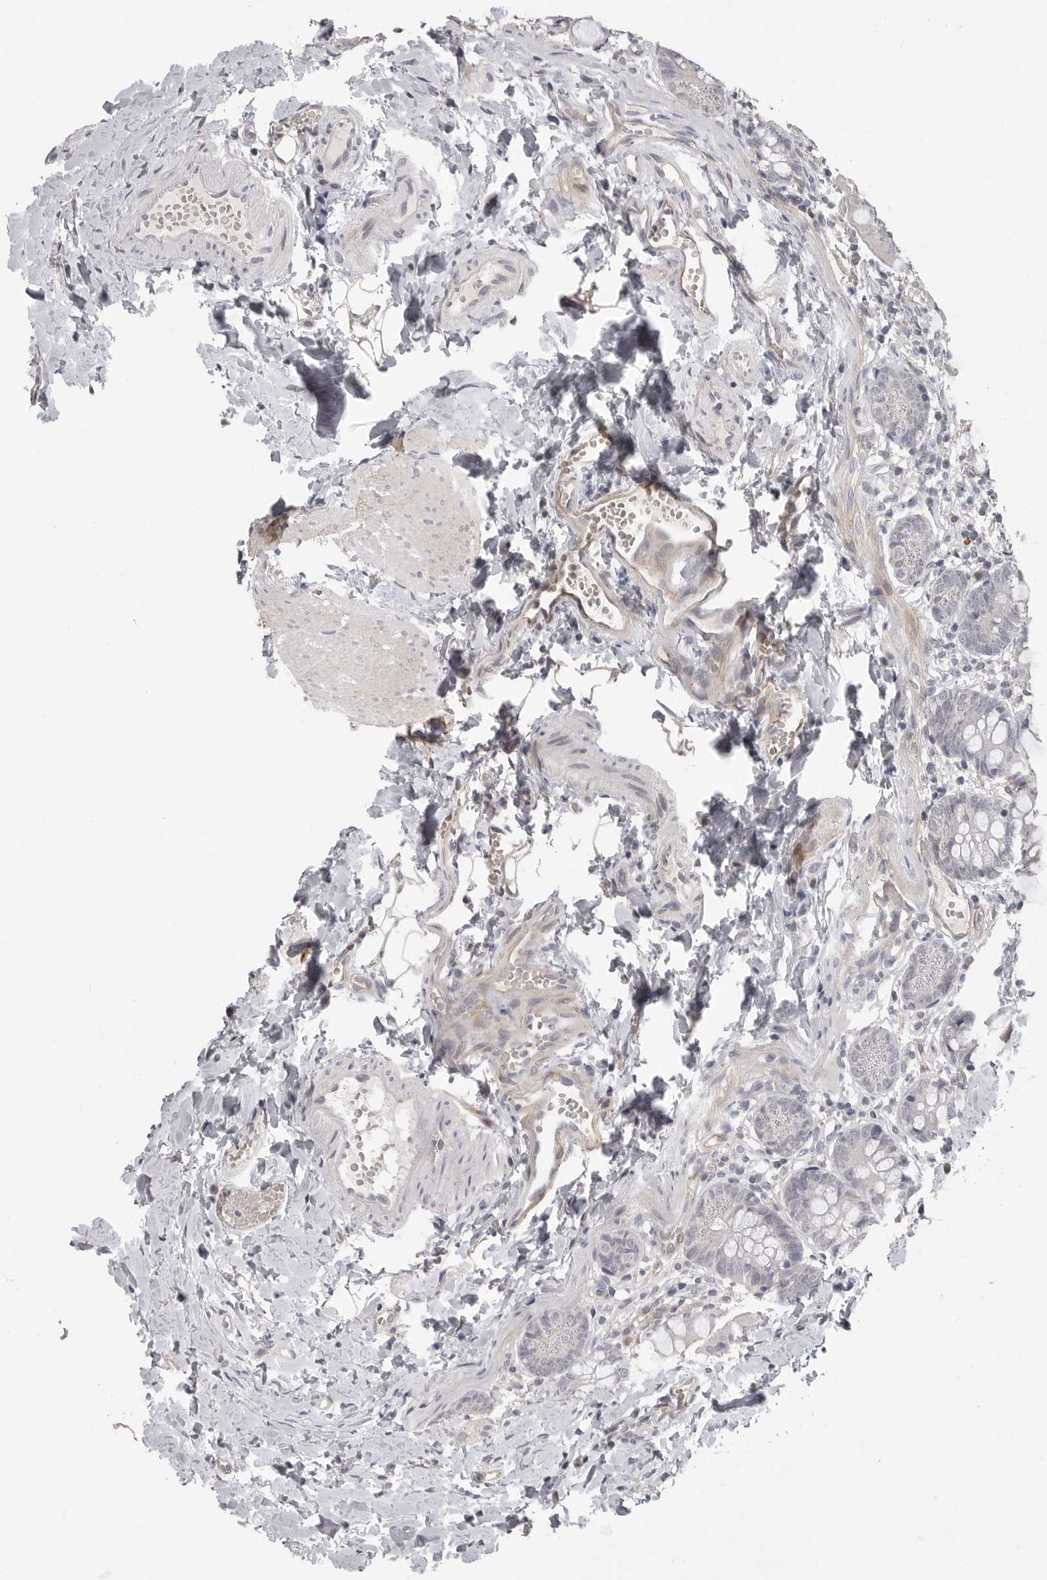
{"staining": {"intensity": "negative", "quantity": "none", "location": "none"}, "tissue": "small intestine", "cell_type": "Glandular cells", "image_type": "normal", "snomed": [{"axis": "morphology", "description": "Normal tissue, NOS"}, {"axis": "topography", "description": "Small intestine"}], "caption": "Small intestine was stained to show a protein in brown. There is no significant expression in glandular cells. (Immunohistochemistry, brightfield microscopy, high magnification).", "gene": "PLEKHF1", "patient": {"sex": "male", "age": 7}}